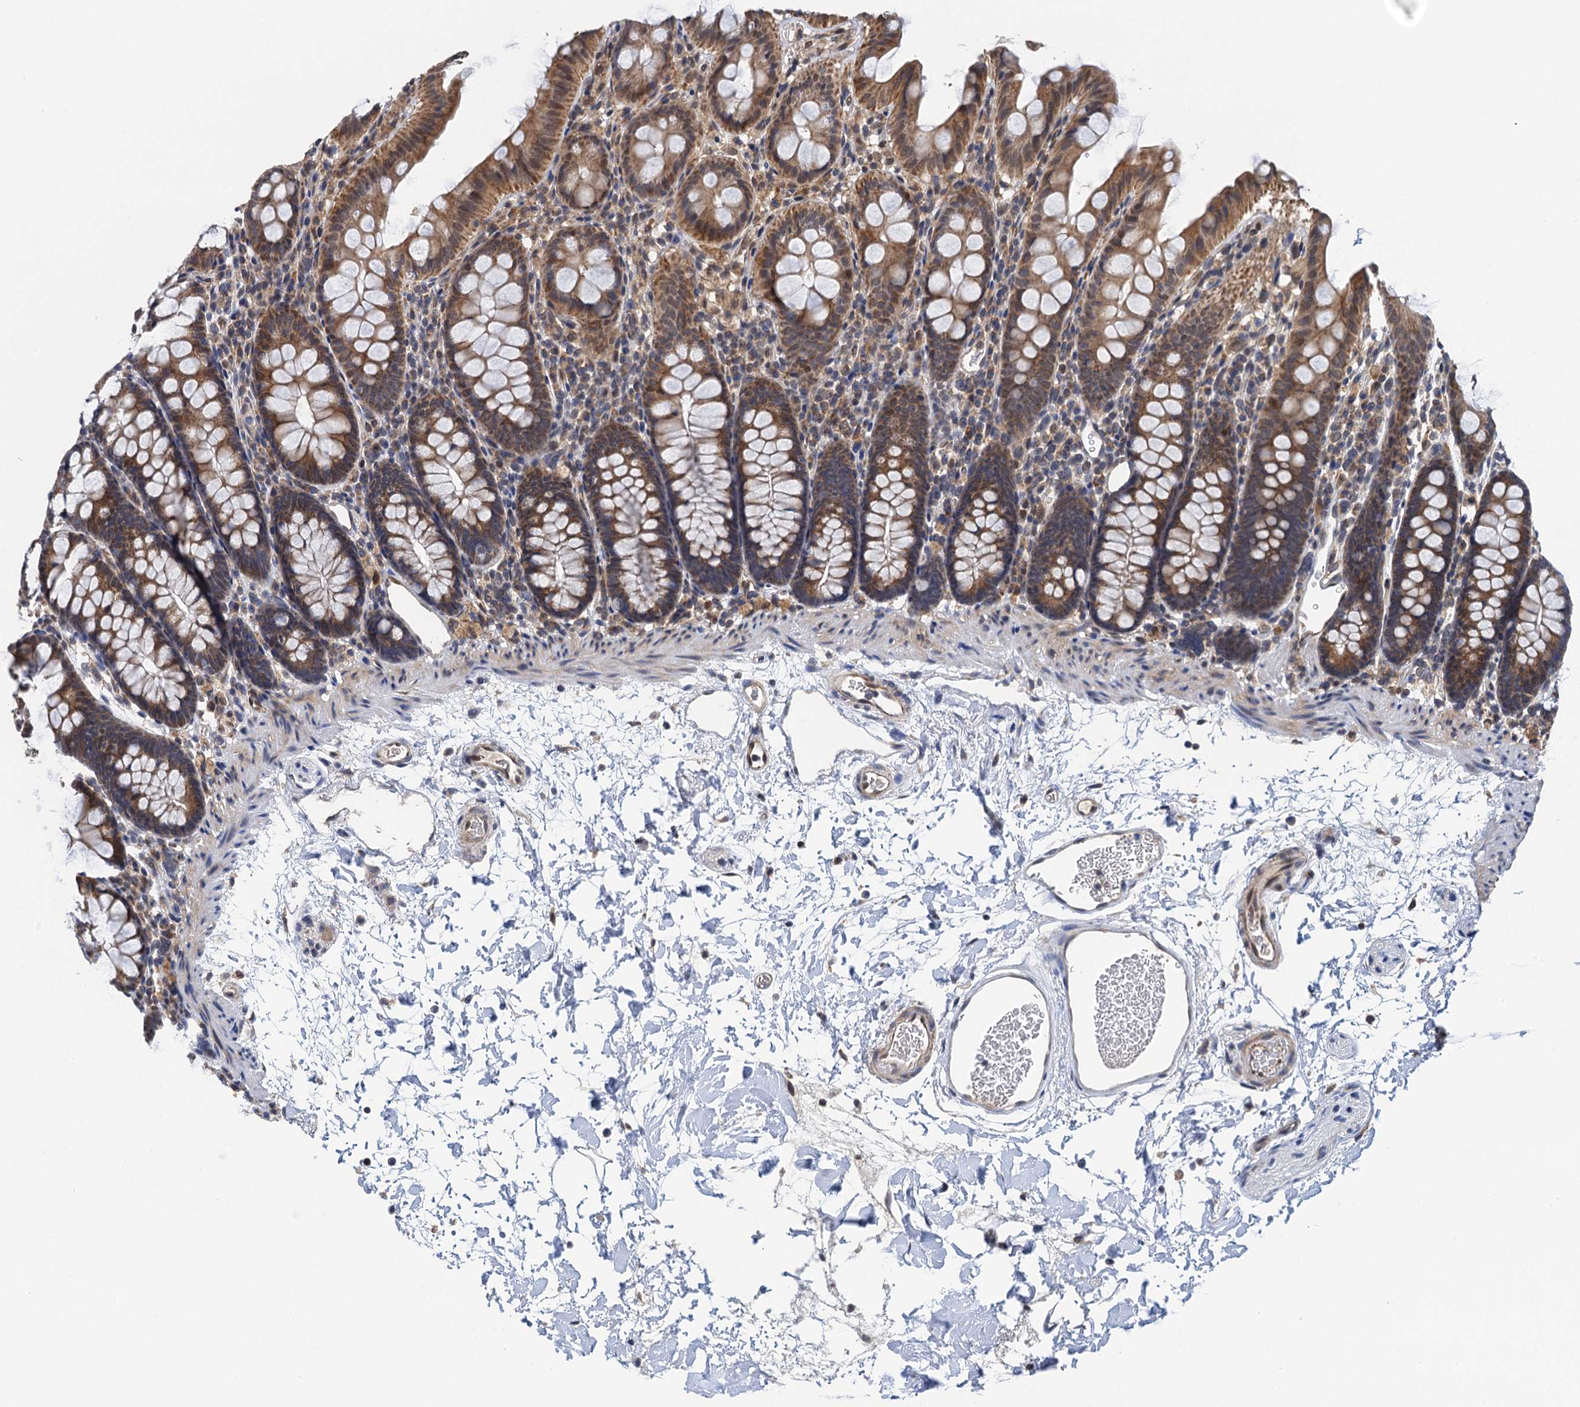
{"staining": {"intensity": "weak", "quantity": "25%-75%", "location": "cytoplasmic/membranous"}, "tissue": "colon", "cell_type": "Endothelial cells", "image_type": "normal", "snomed": [{"axis": "morphology", "description": "Normal tissue, NOS"}, {"axis": "topography", "description": "Colon"}], "caption": "Endothelial cells reveal low levels of weak cytoplasmic/membranous staining in approximately 25%-75% of cells in benign human colon.", "gene": "CMPK2", "patient": {"sex": "male", "age": 75}}